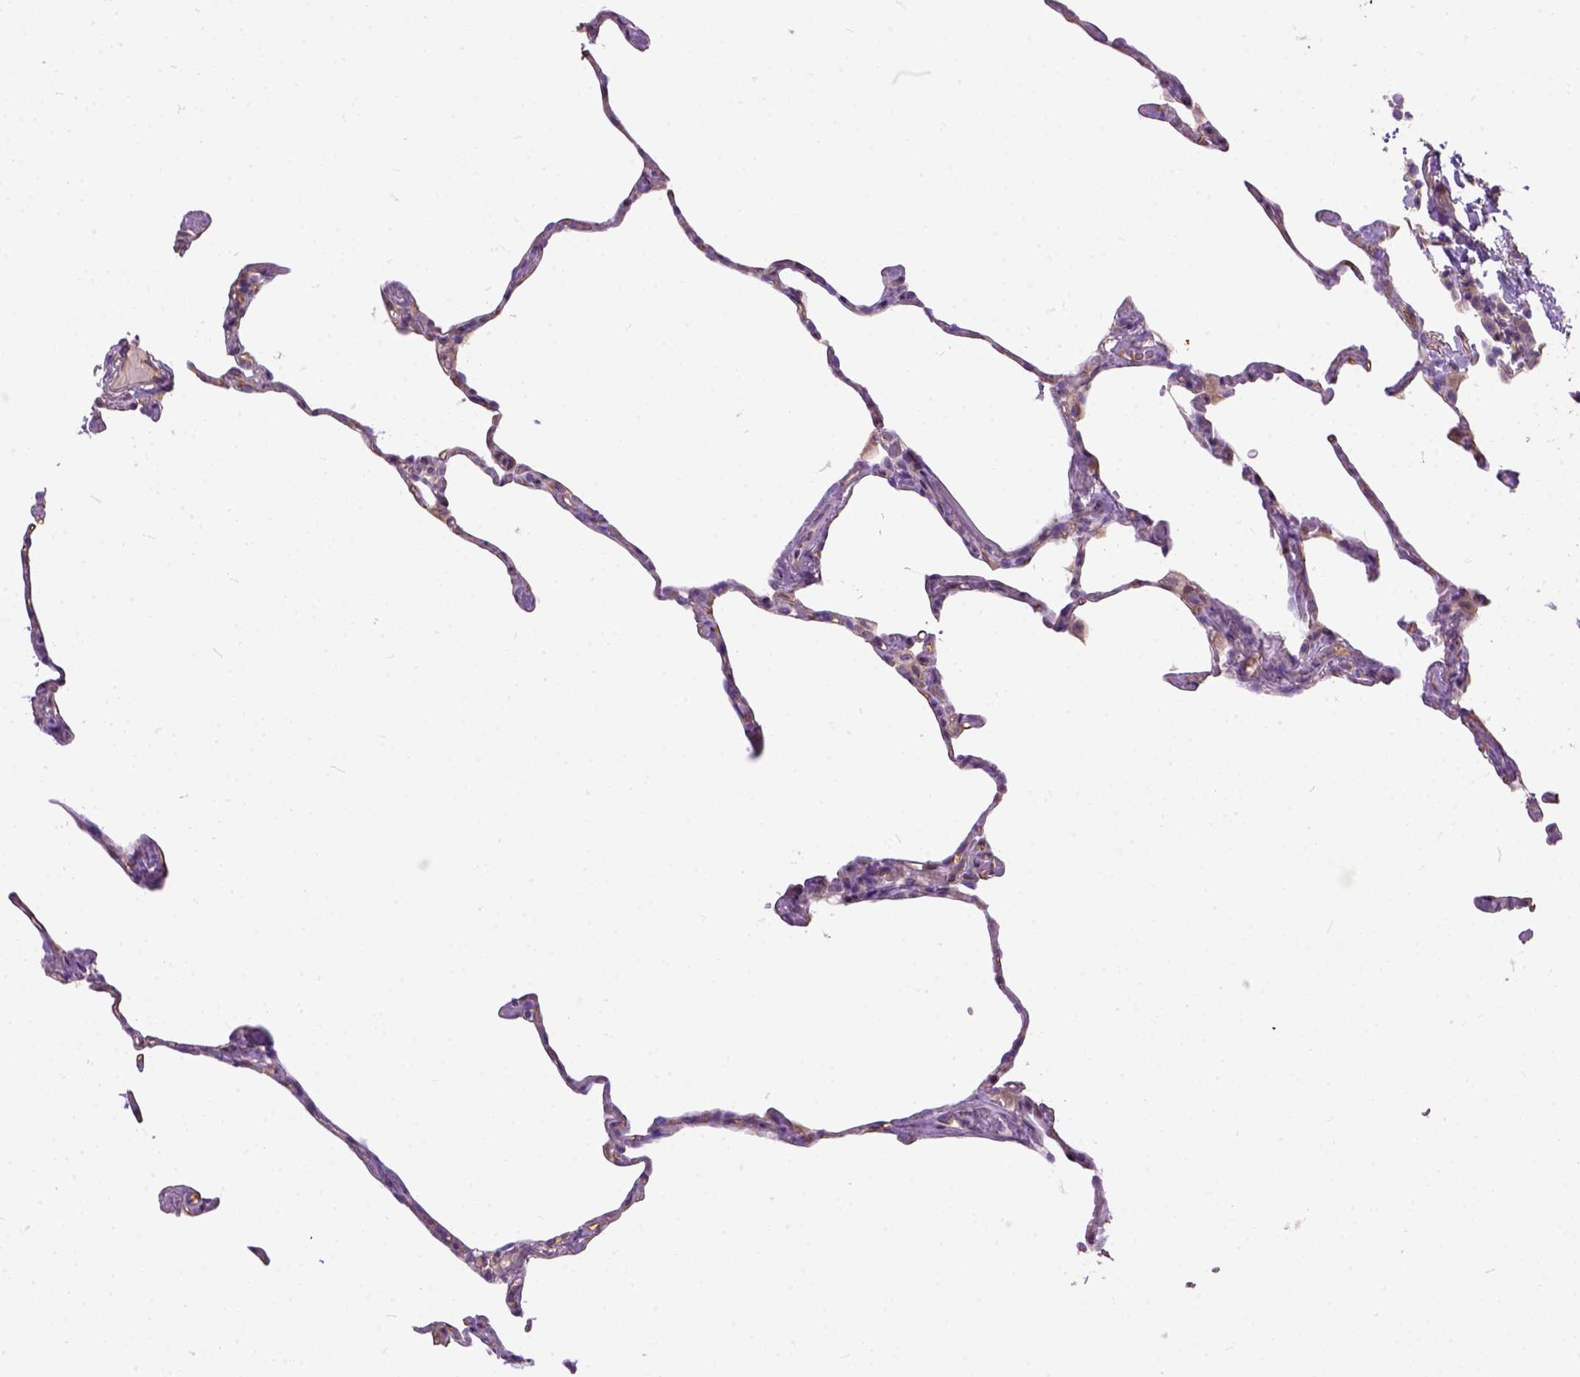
{"staining": {"intensity": "weak", "quantity": ">75%", "location": "cytoplasmic/membranous"}, "tissue": "lung", "cell_type": "Alveolar cells", "image_type": "normal", "snomed": [{"axis": "morphology", "description": "Normal tissue, NOS"}, {"axis": "topography", "description": "Lung"}], "caption": "Human lung stained with a brown dye exhibits weak cytoplasmic/membranous positive positivity in about >75% of alveolar cells.", "gene": "SEMA4F", "patient": {"sex": "male", "age": 65}}